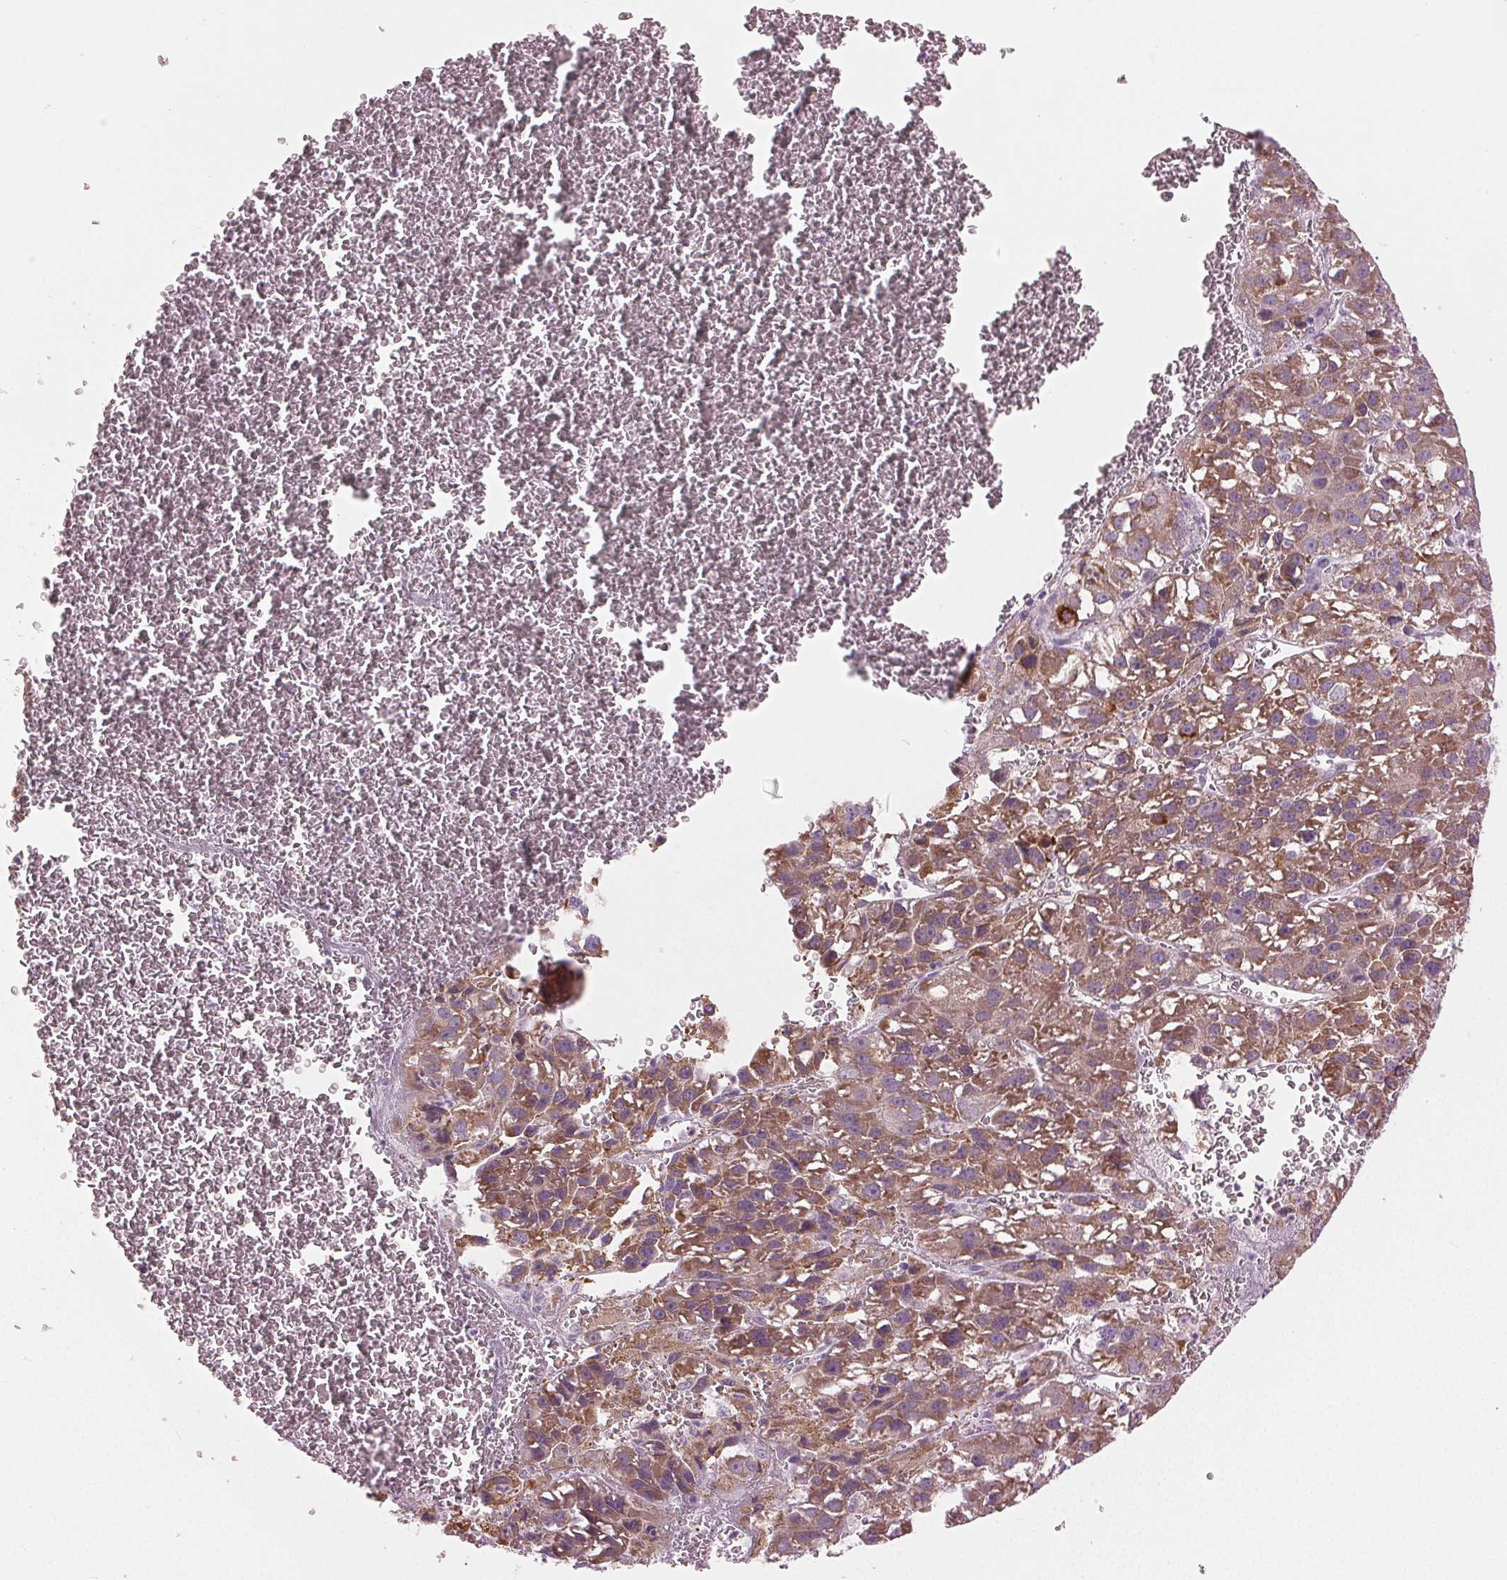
{"staining": {"intensity": "moderate", "quantity": "25%-75%", "location": "cytoplasmic/membranous"}, "tissue": "liver cancer", "cell_type": "Tumor cells", "image_type": "cancer", "snomed": [{"axis": "morphology", "description": "Carcinoma, Hepatocellular, NOS"}, {"axis": "topography", "description": "Liver"}], "caption": "An immunohistochemistry image of neoplastic tissue is shown. Protein staining in brown labels moderate cytoplasmic/membranous positivity in hepatocellular carcinoma (liver) within tumor cells. Immunohistochemistry stains the protein of interest in brown and the nuclei are stained blue.", "gene": "PRAP1", "patient": {"sex": "female", "age": 70}}